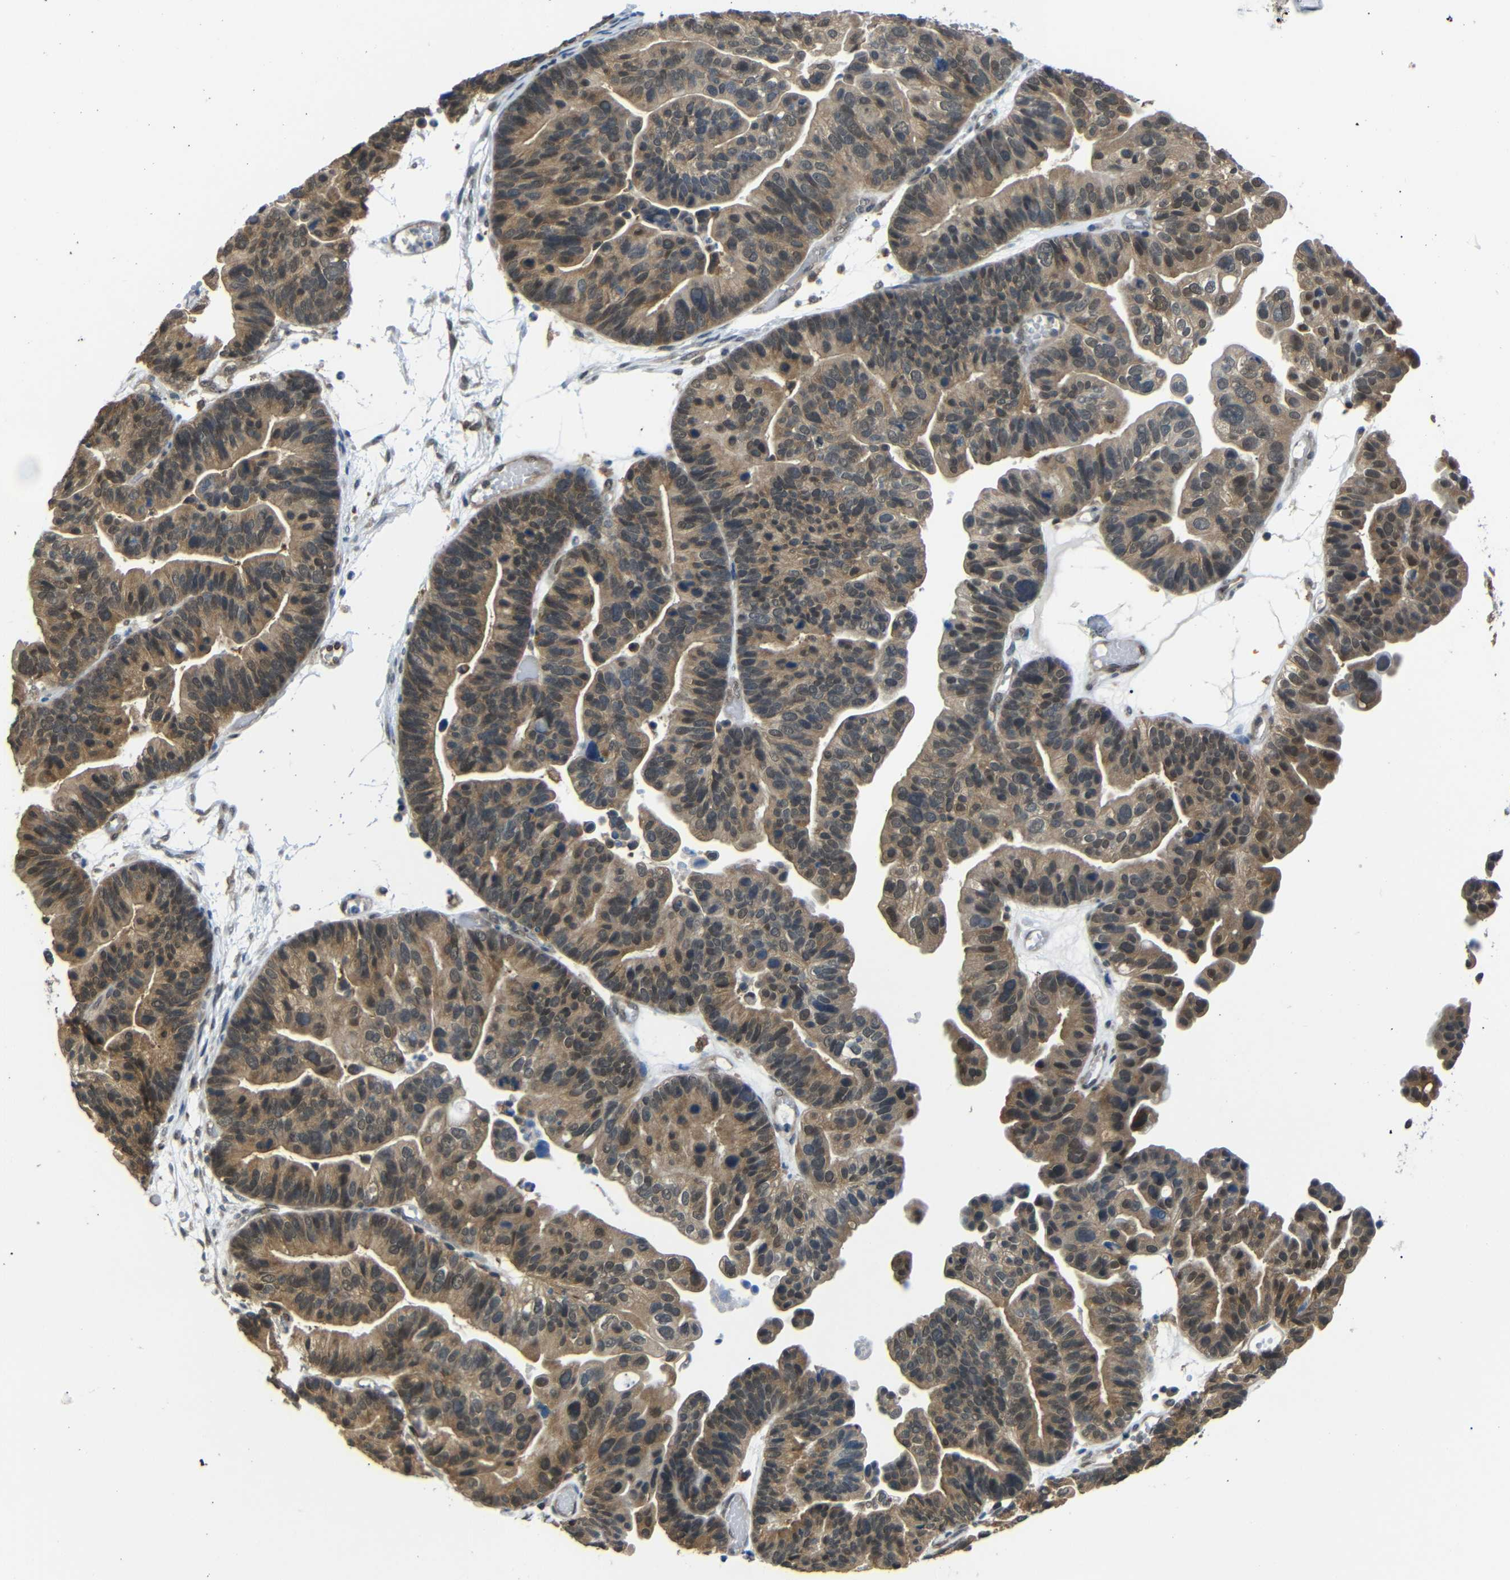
{"staining": {"intensity": "moderate", "quantity": ">75%", "location": "cytoplasmic/membranous,nuclear"}, "tissue": "ovarian cancer", "cell_type": "Tumor cells", "image_type": "cancer", "snomed": [{"axis": "morphology", "description": "Cystadenocarcinoma, serous, NOS"}, {"axis": "topography", "description": "Ovary"}], "caption": "Brown immunohistochemical staining in serous cystadenocarcinoma (ovarian) exhibits moderate cytoplasmic/membranous and nuclear positivity in about >75% of tumor cells. (IHC, brightfield microscopy, high magnification).", "gene": "UBXN1", "patient": {"sex": "female", "age": 56}}